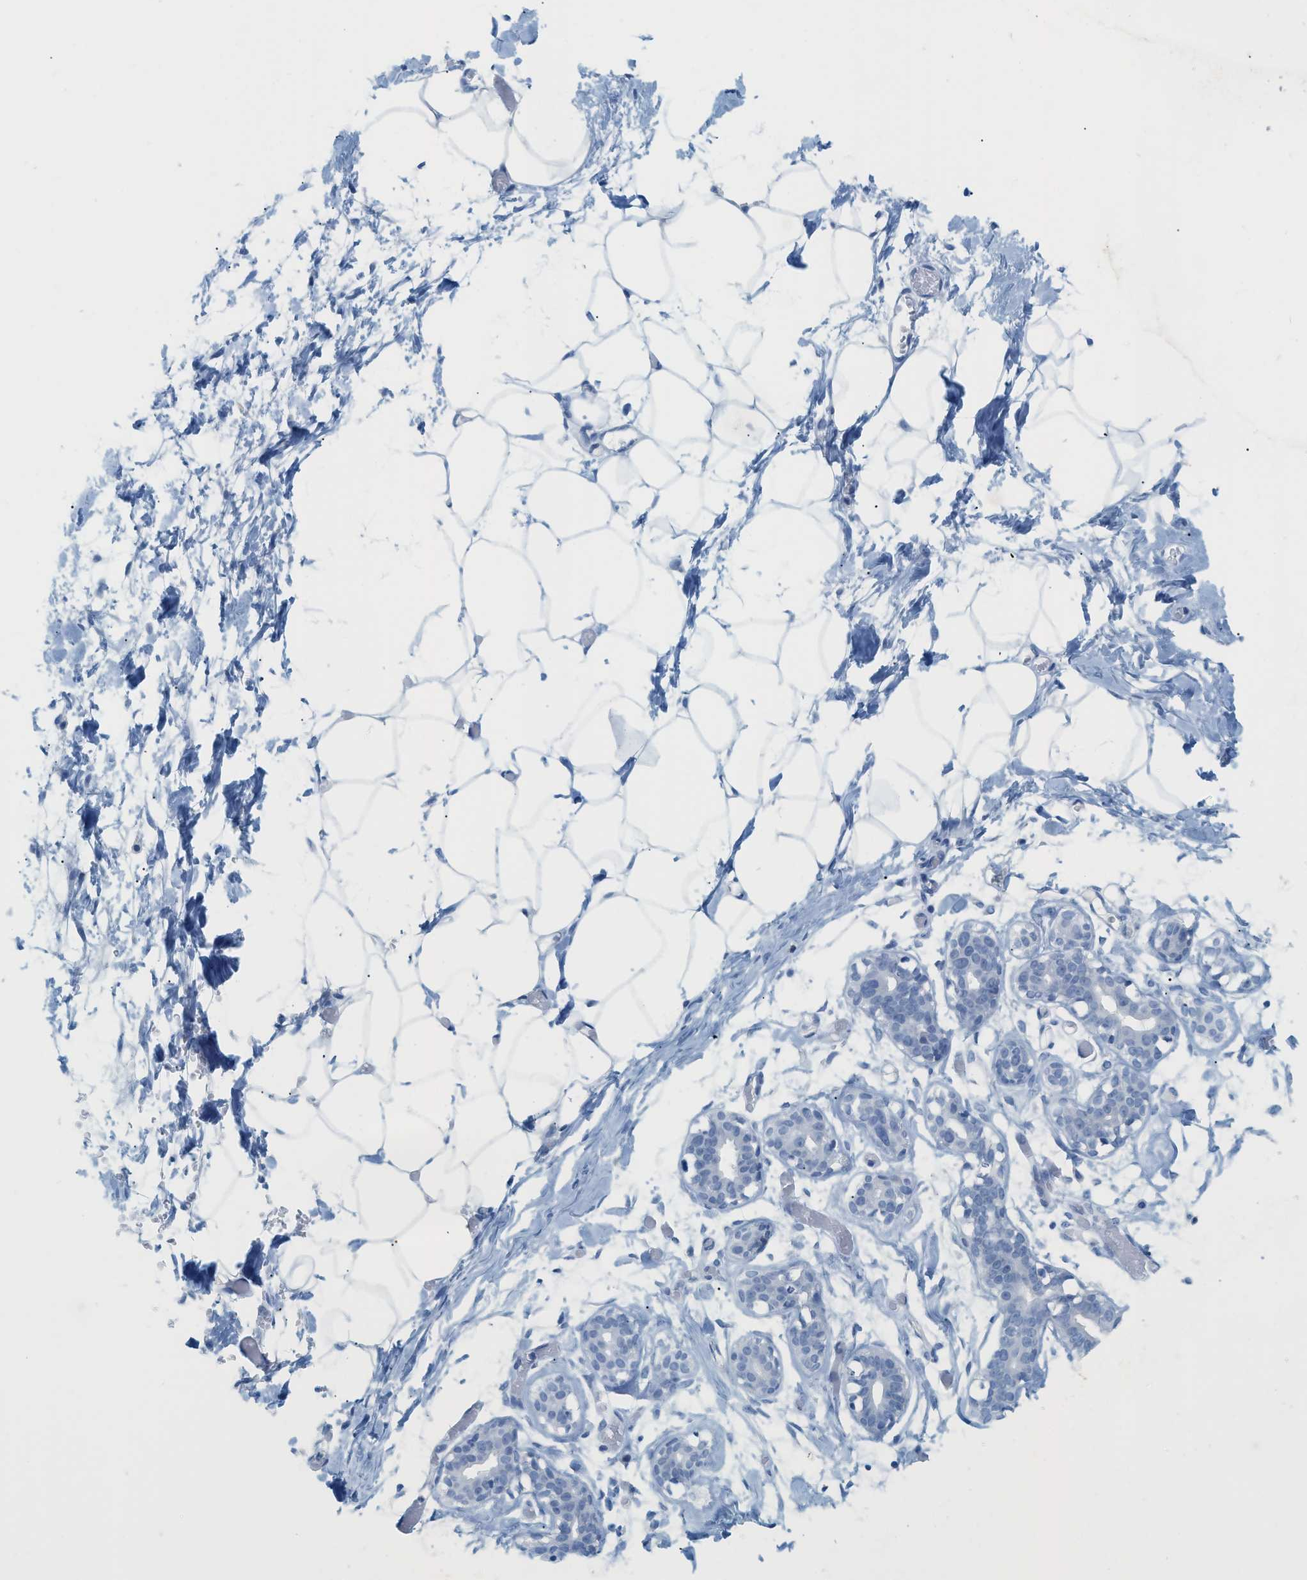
{"staining": {"intensity": "negative", "quantity": "none", "location": "none"}, "tissue": "adipose tissue", "cell_type": "Adipocytes", "image_type": "normal", "snomed": [{"axis": "morphology", "description": "Normal tissue, NOS"}, {"axis": "topography", "description": "Breast"}, {"axis": "topography", "description": "Soft tissue"}], "caption": "Protein analysis of unremarkable adipose tissue shows no significant staining in adipocytes.", "gene": "PAPPA", "patient": {"sex": "female", "age": 25}}